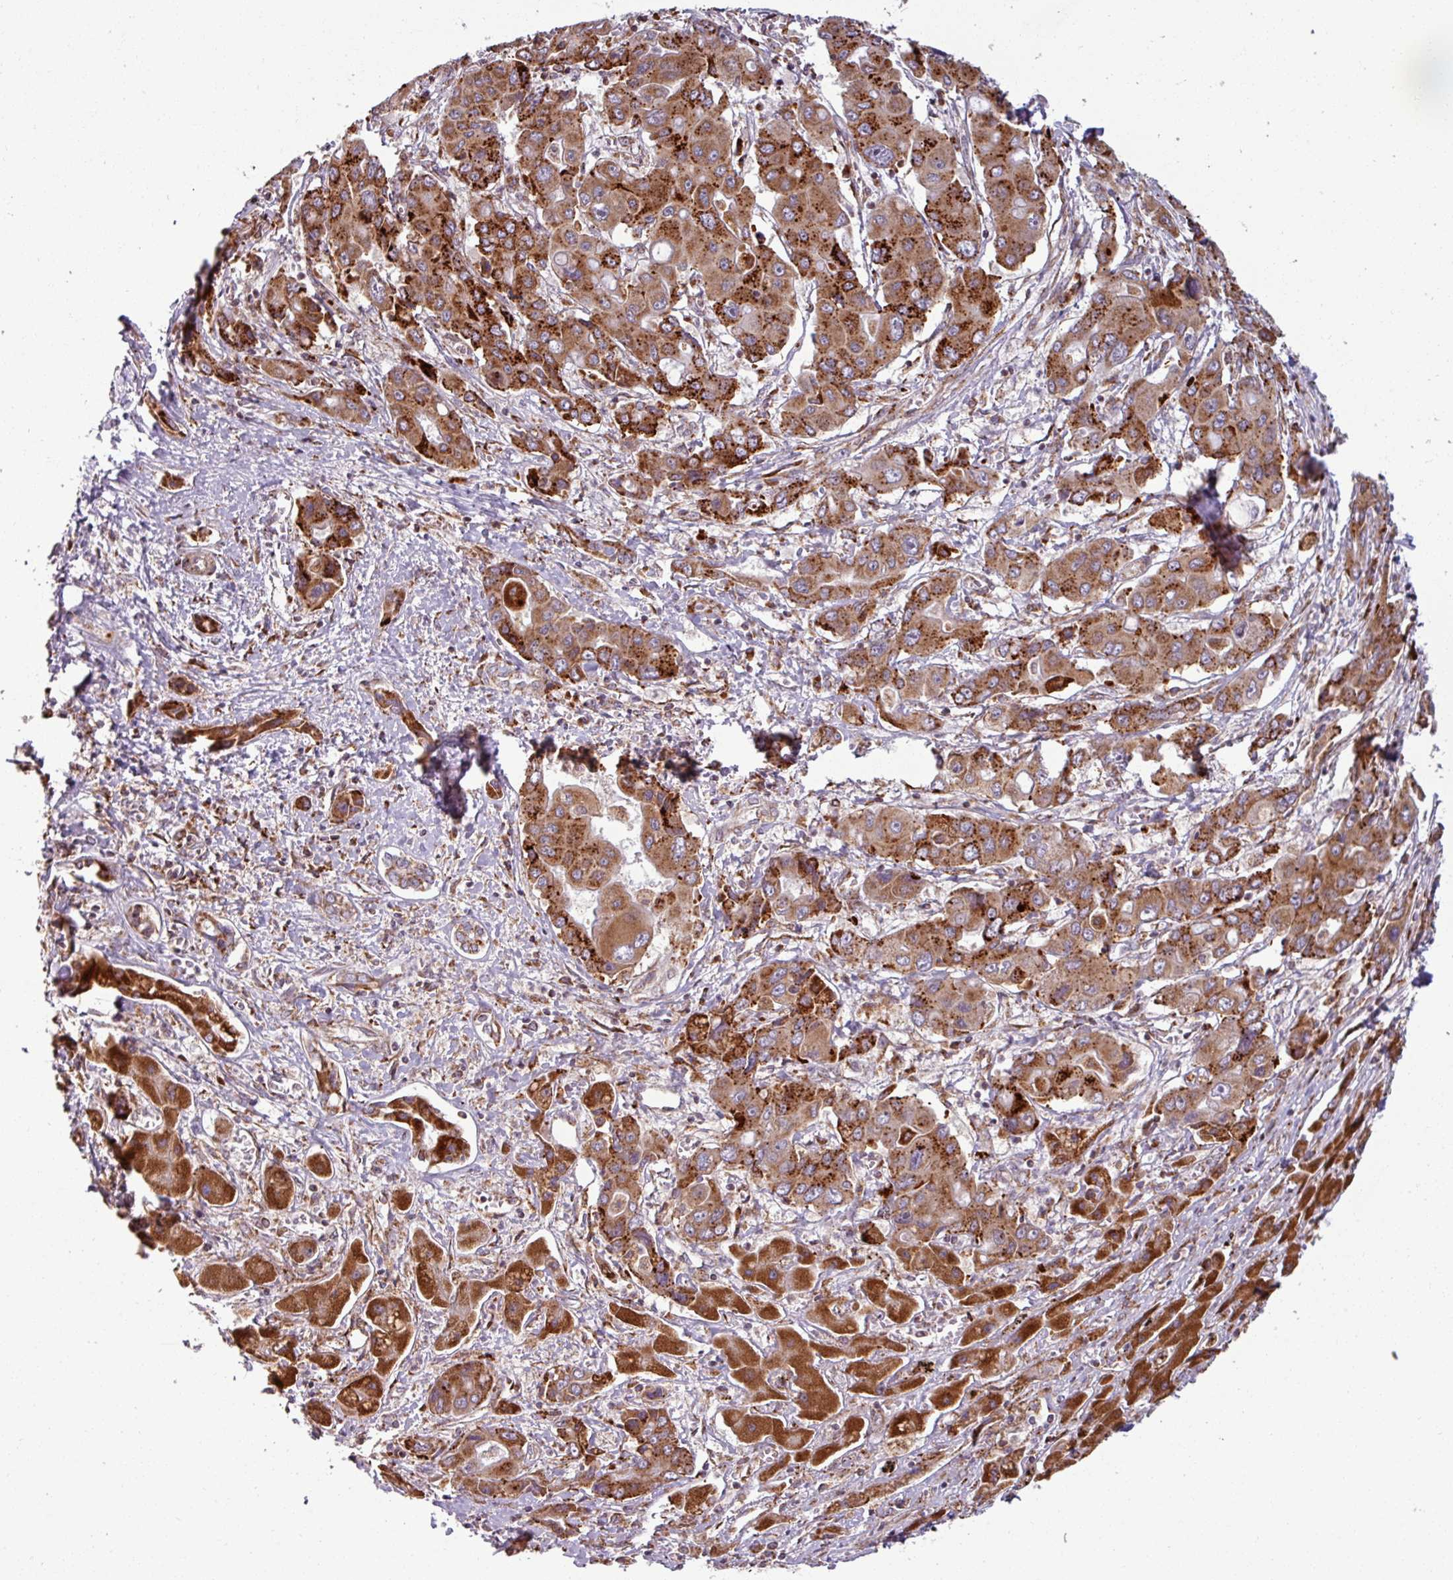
{"staining": {"intensity": "strong", "quantity": ">75%", "location": "cytoplasmic/membranous"}, "tissue": "liver cancer", "cell_type": "Tumor cells", "image_type": "cancer", "snomed": [{"axis": "morphology", "description": "Cholangiocarcinoma"}, {"axis": "topography", "description": "Liver"}], "caption": "Protein staining by IHC shows strong cytoplasmic/membranous expression in approximately >75% of tumor cells in liver cancer.", "gene": "MAGT1", "patient": {"sex": "male", "age": 67}}